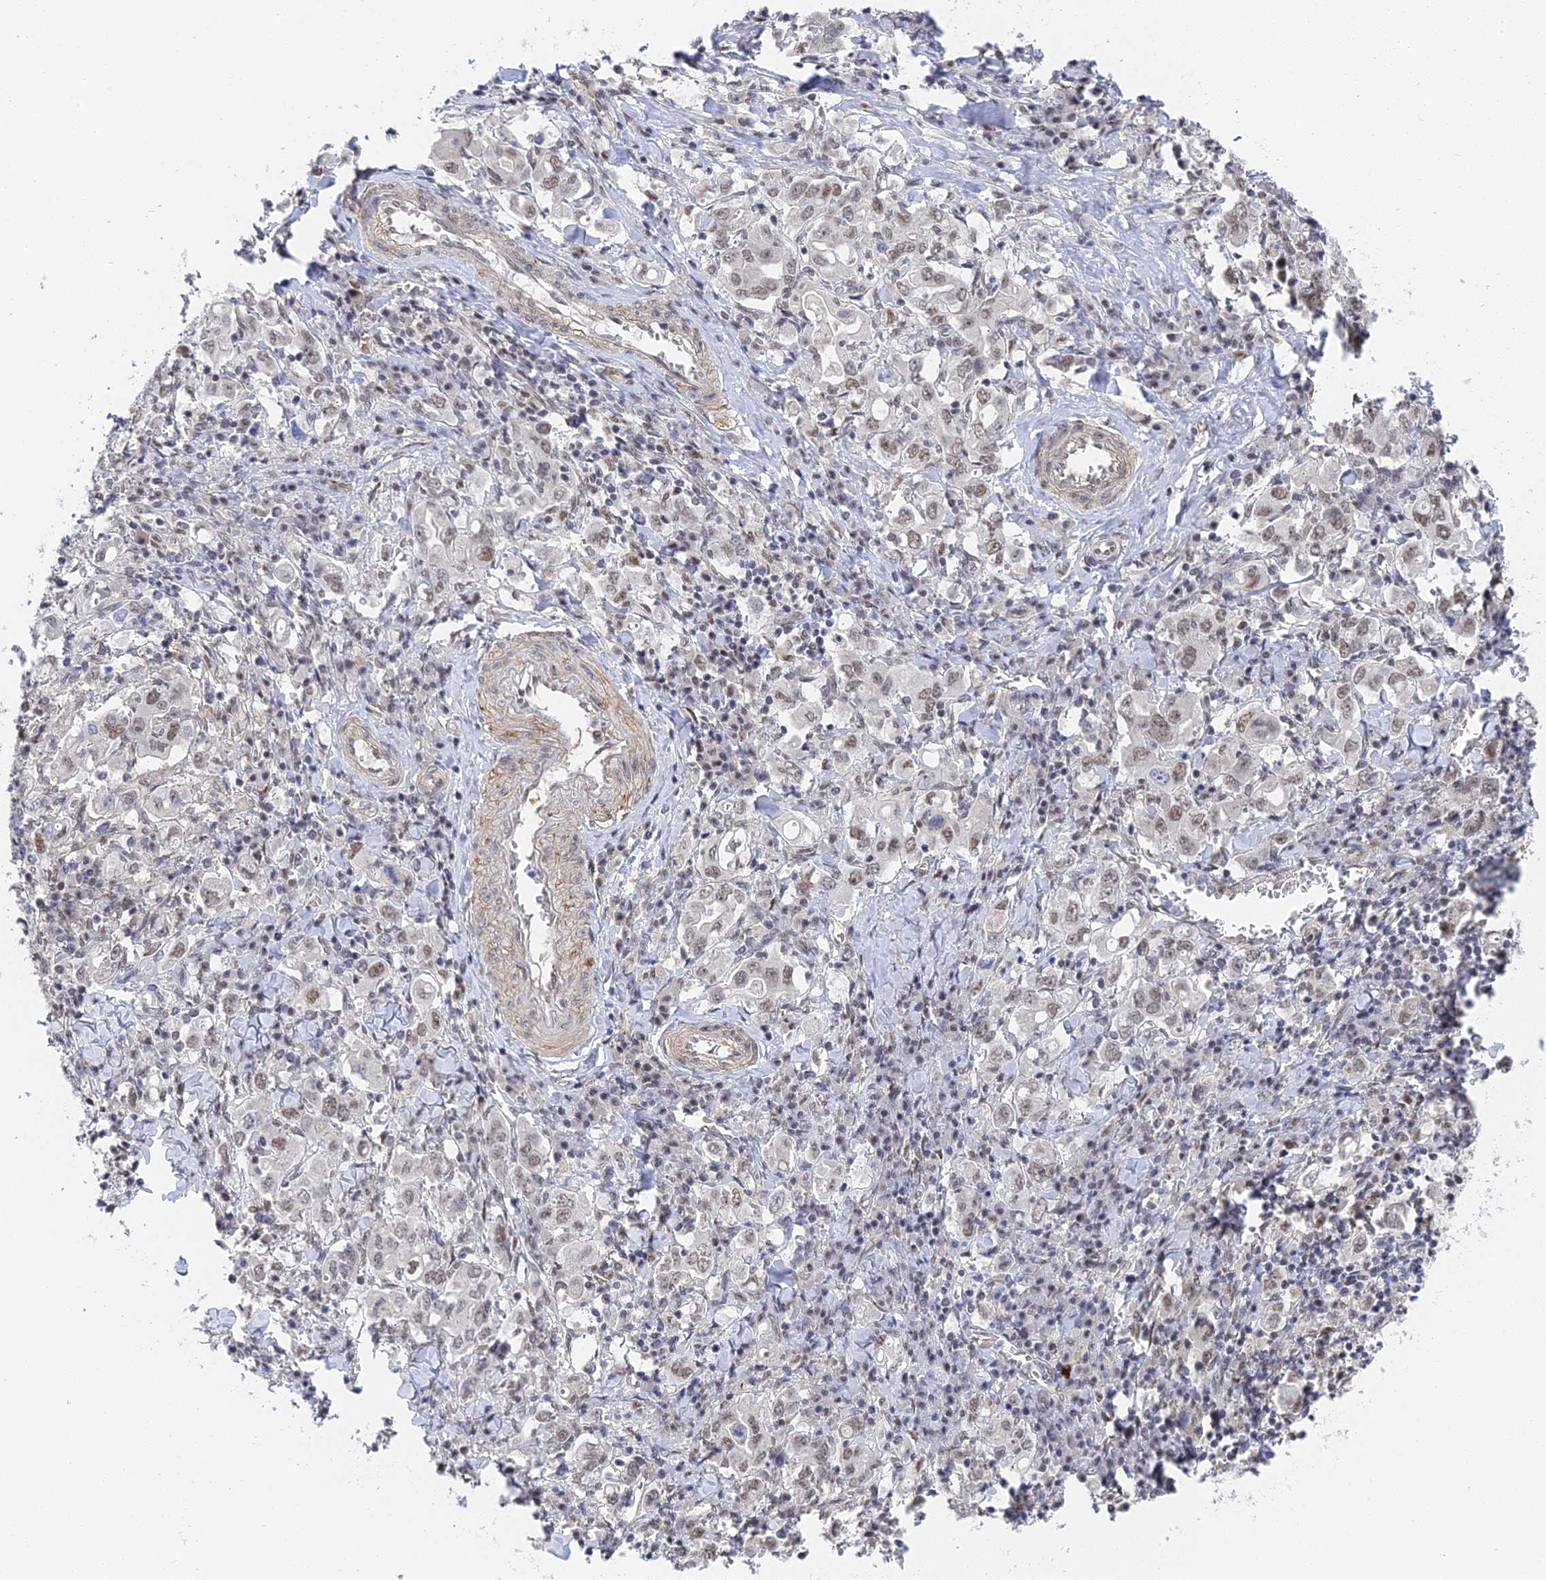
{"staining": {"intensity": "weak", "quantity": ">75%", "location": "nuclear"}, "tissue": "stomach cancer", "cell_type": "Tumor cells", "image_type": "cancer", "snomed": [{"axis": "morphology", "description": "Adenocarcinoma, NOS"}, {"axis": "topography", "description": "Stomach, upper"}], "caption": "The micrograph exhibits a brown stain indicating the presence of a protein in the nuclear of tumor cells in stomach cancer (adenocarcinoma).", "gene": "CCDC85A", "patient": {"sex": "male", "age": 62}}